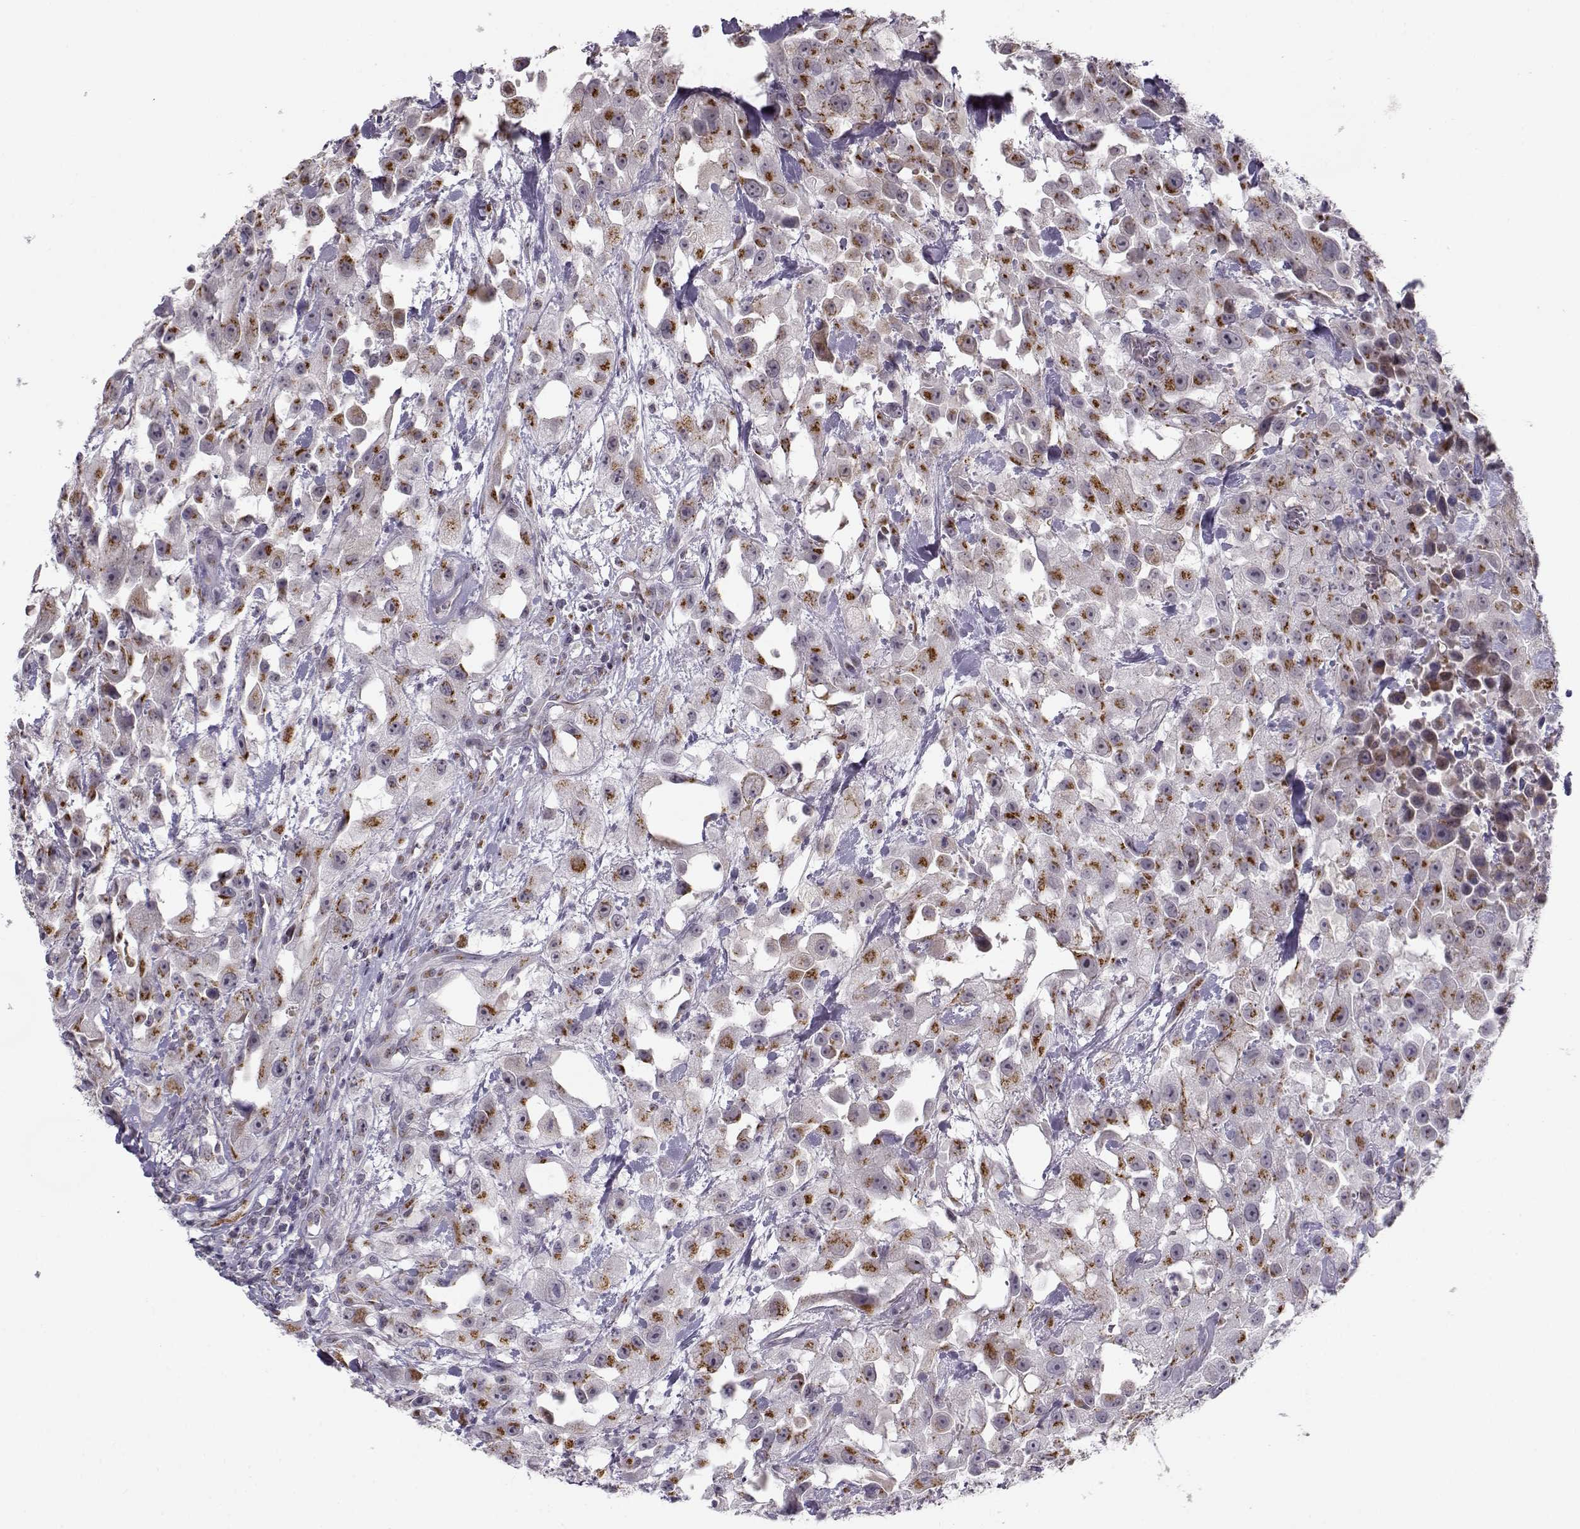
{"staining": {"intensity": "moderate", "quantity": "25%-75%", "location": "cytoplasmic/membranous"}, "tissue": "urothelial cancer", "cell_type": "Tumor cells", "image_type": "cancer", "snomed": [{"axis": "morphology", "description": "Urothelial carcinoma, High grade"}, {"axis": "topography", "description": "Urinary bladder"}], "caption": "Immunohistochemistry (DAB (3,3'-diaminobenzidine)) staining of high-grade urothelial carcinoma displays moderate cytoplasmic/membranous protein positivity in approximately 25%-75% of tumor cells. (Brightfield microscopy of DAB IHC at high magnification).", "gene": "SLC4A5", "patient": {"sex": "male", "age": 79}}